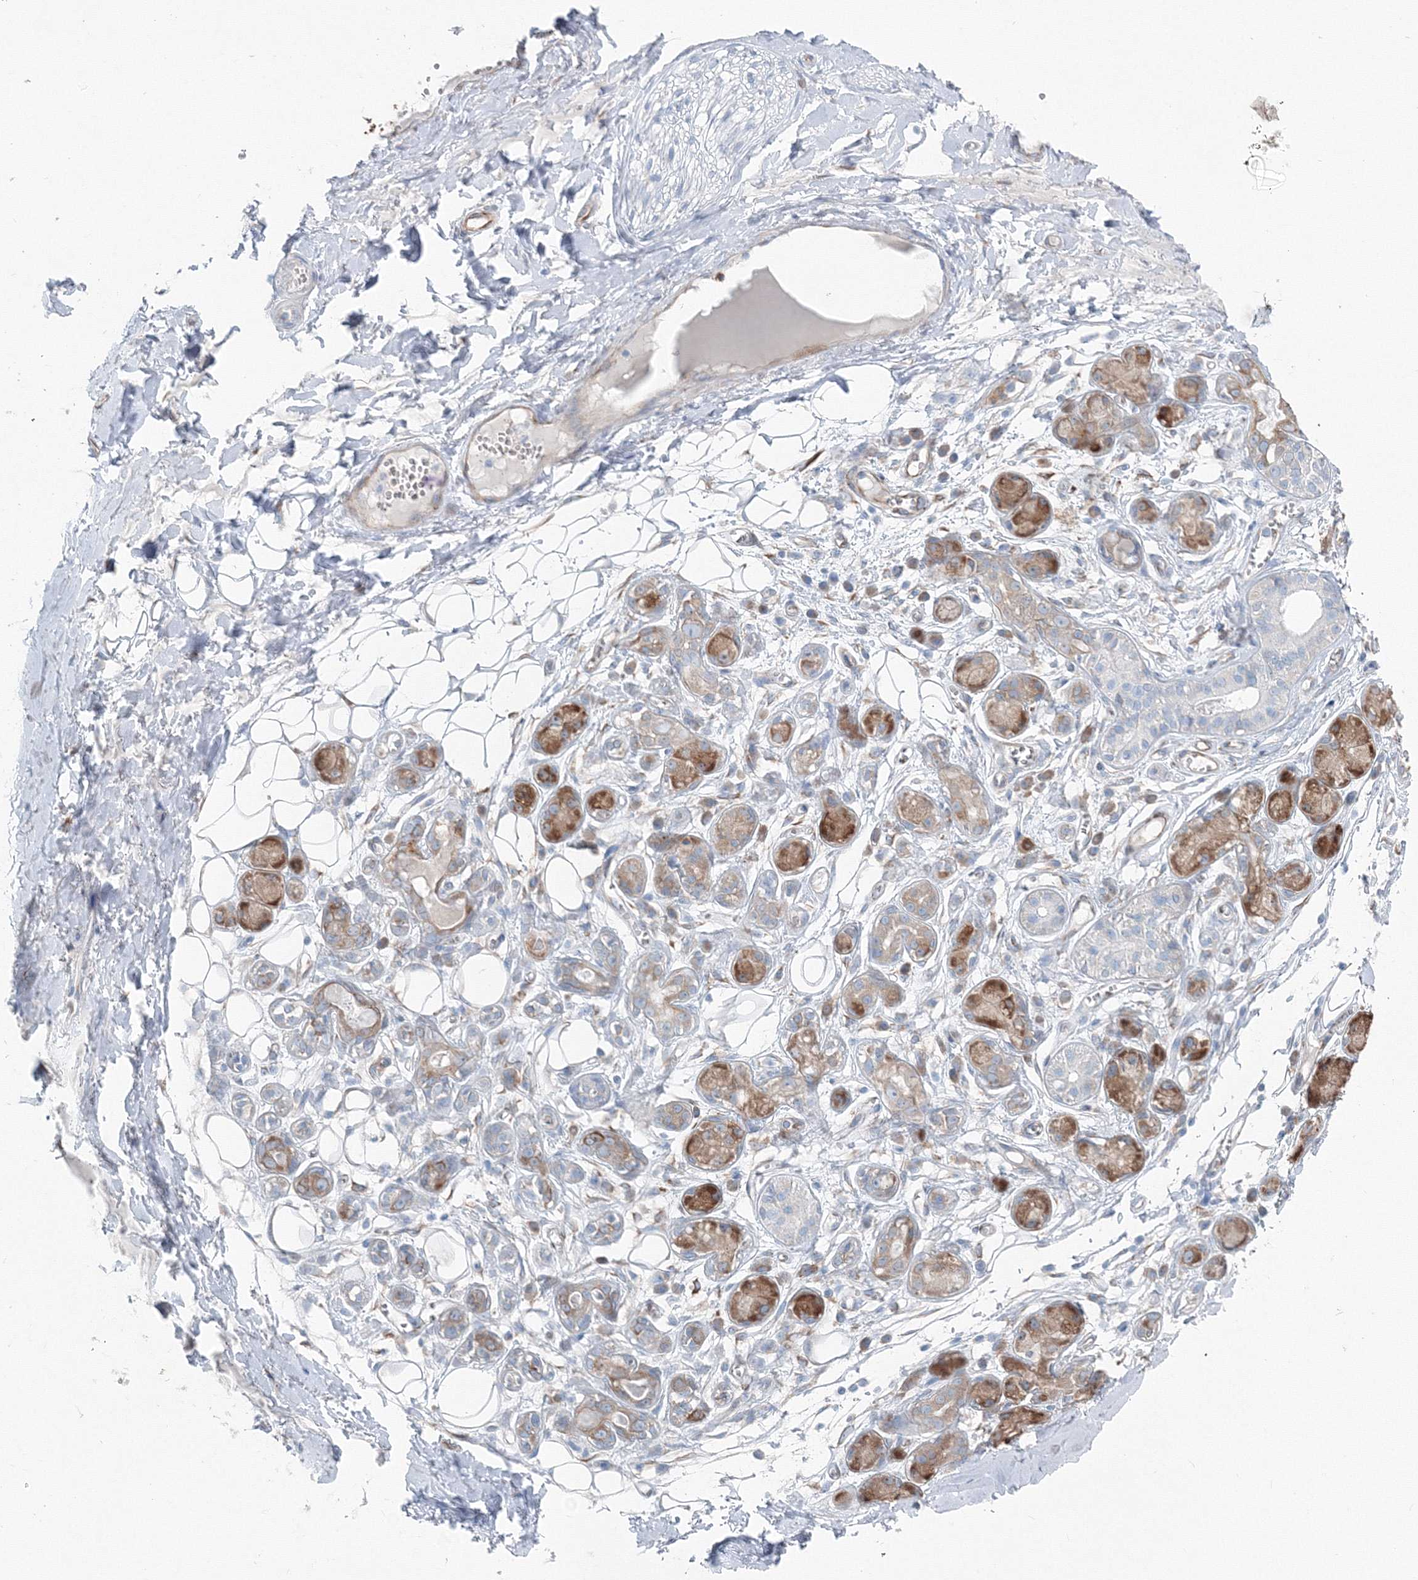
{"staining": {"intensity": "negative", "quantity": "none", "location": "none"}, "tissue": "adipose tissue", "cell_type": "Adipocytes", "image_type": "normal", "snomed": [{"axis": "morphology", "description": "Normal tissue, NOS"}, {"axis": "morphology", "description": "Inflammation, NOS"}, {"axis": "topography", "description": "Salivary gland"}, {"axis": "topography", "description": "Peripheral nerve tissue"}], "caption": "There is no significant expression in adipocytes of adipose tissue. (Stains: DAB (3,3'-diaminobenzidine) immunohistochemistry (IHC) with hematoxylin counter stain, Microscopy: brightfield microscopy at high magnification).", "gene": "ENSG00000285283", "patient": {"sex": "female", "age": 75}}